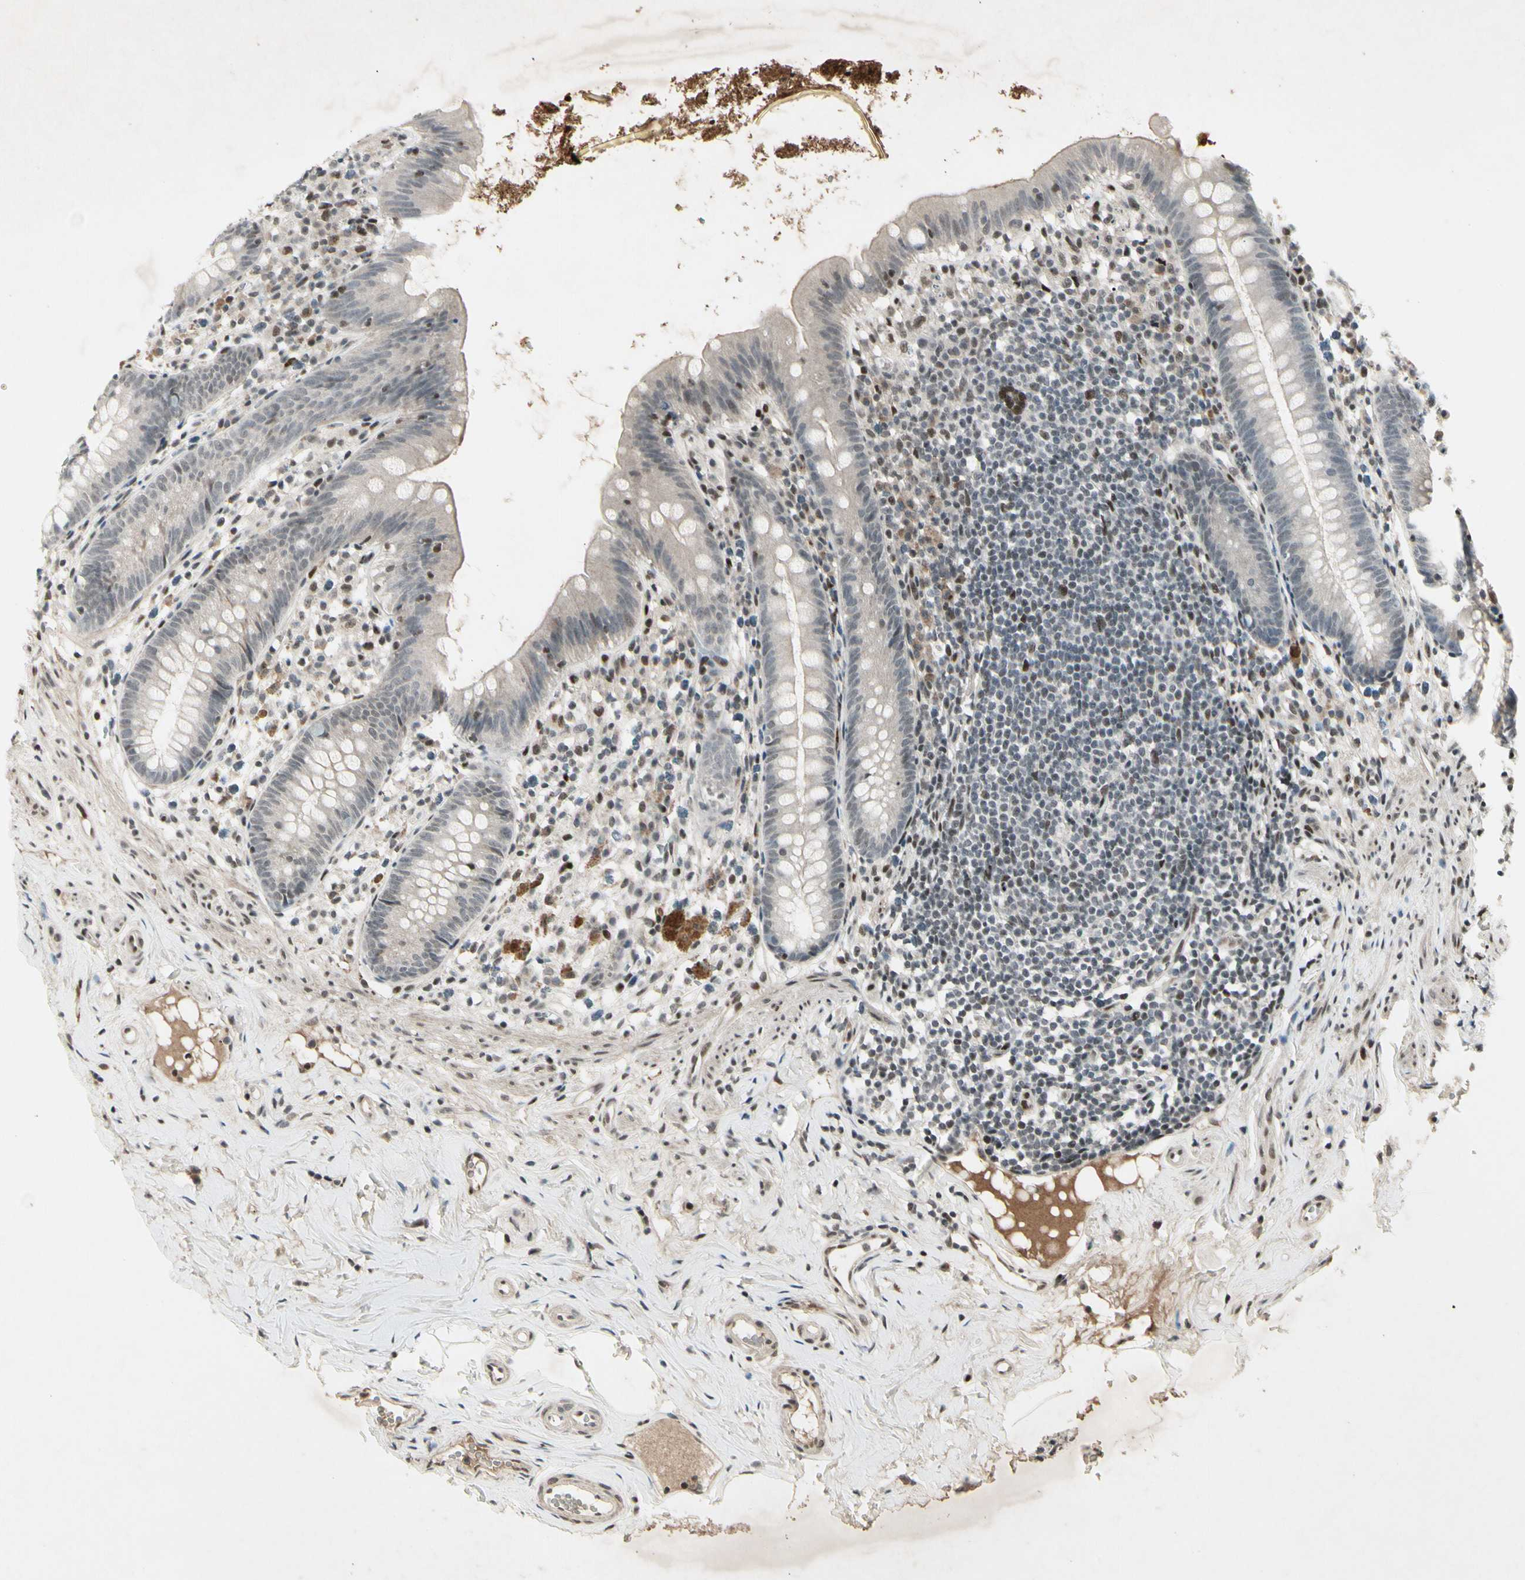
{"staining": {"intensity": "moderate", "quantity": "<25%", "location": "cytoplasmic/membranous,nuclear"}, "tissue": "appendix", "cell_type": "Glandular cells", "image_type": "normal", "snomed": [{"axis": "morphology", "description": "Normal tissue, NOS"}, {"axis": "topography", "description": "Appendix"}], "caption": "The image demonstrates a brown stain indicating the presence of a protein in the cytoplasmic/membranous,nuclear of glandular cells in appendix.", "gene": "FOXJ2", "patient": {"sex": "male", "age": 52}}